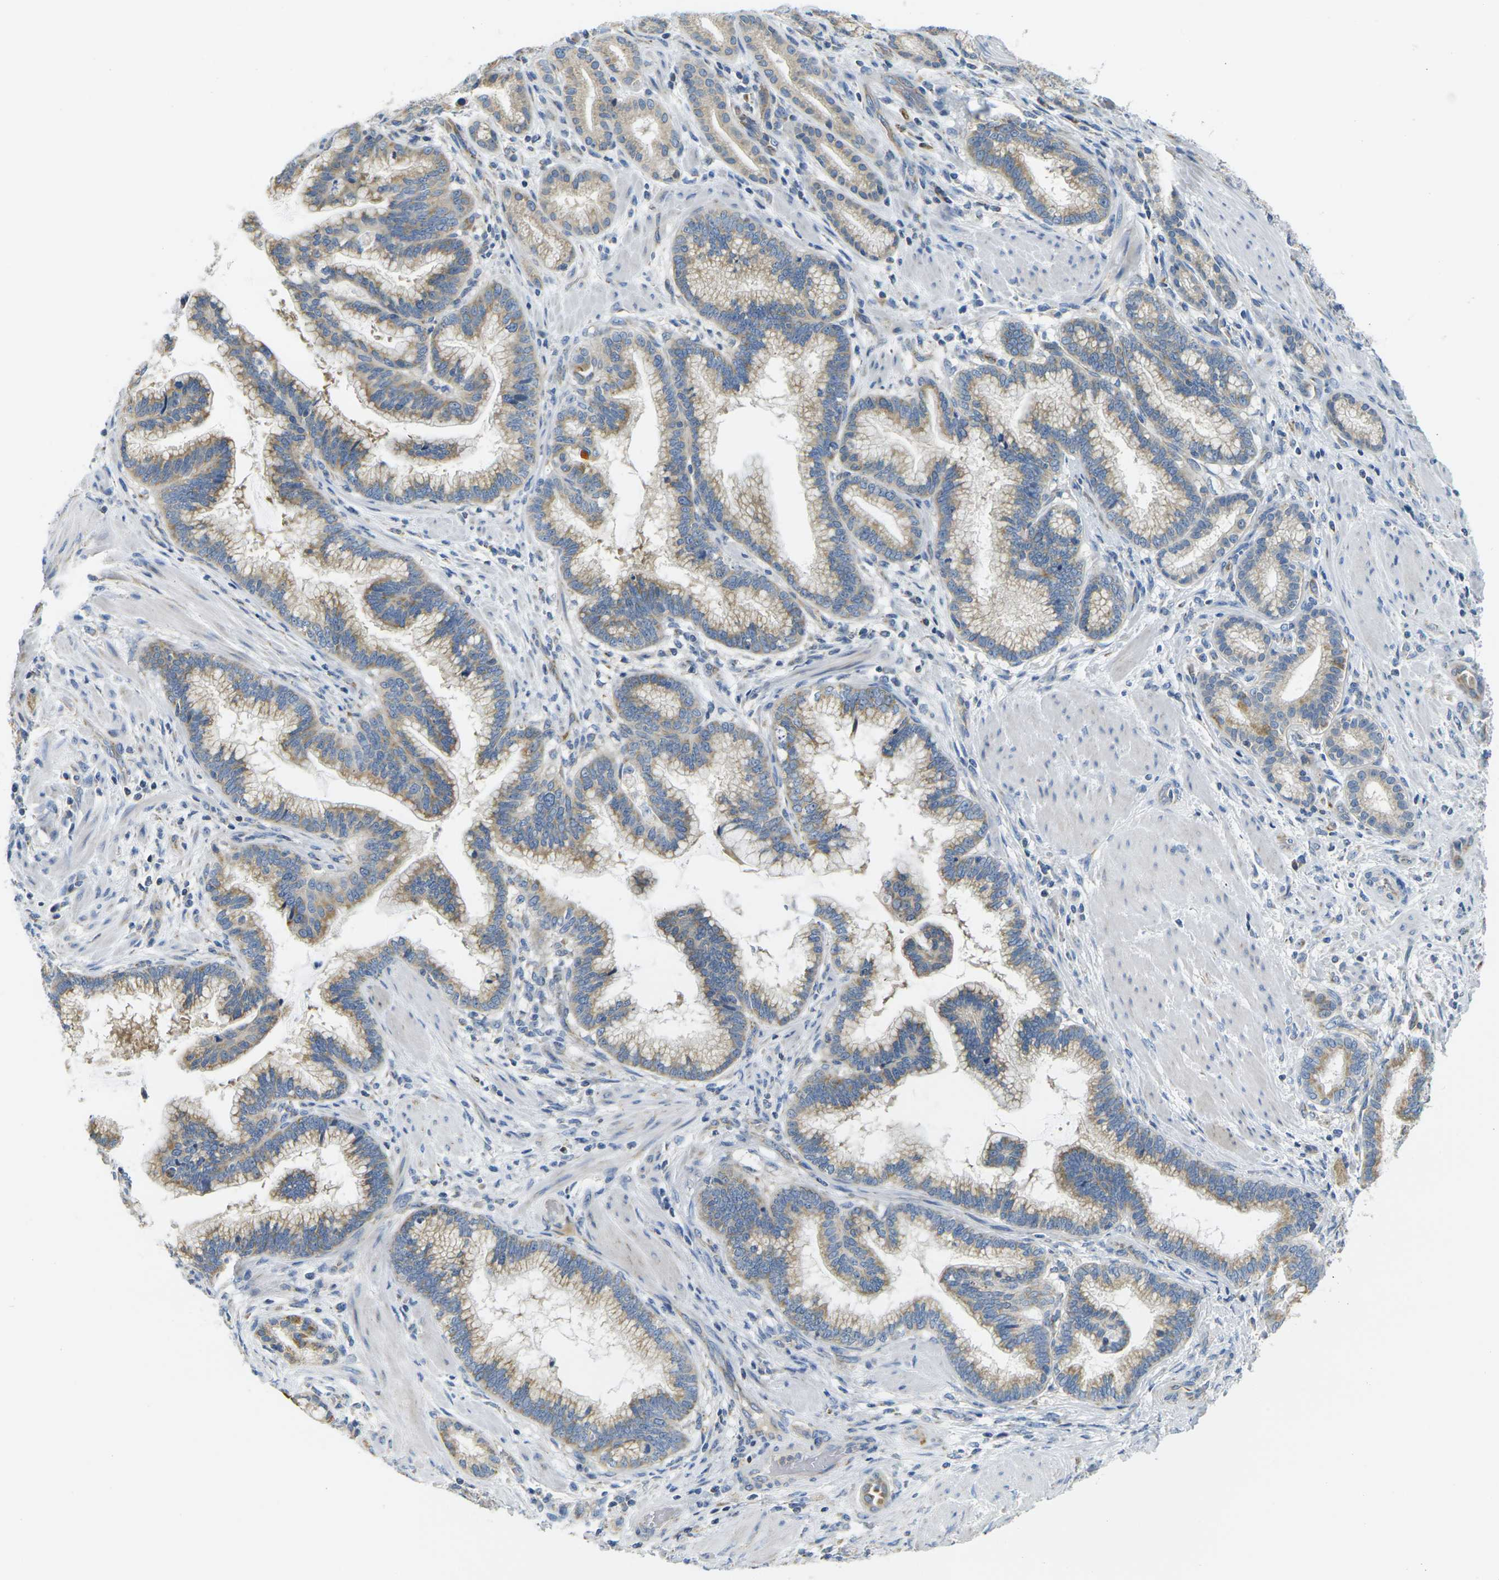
{"staining": {"intensity": "weak", "quantity": ">75%", "location": "cytoplasmic/membranous"}, "tissue": "pancreatic cancer", "cell_type": "Tumor cells", "image_type": "cancer", "snomed": [{"axis": "morphology", "description": "Adenocarcinoma, NOS"}, {"axis": "topography", "description": "Pancreas"}], "caption": "A high-resolution histopathology image shows immunohistochemistry staining of pancreatic cancer, which reveals weak cytoplasmic/membranous expression in approximately >75% of tumor cells. (Brightfield microscopy of DAB IHC at high magnification).", "gene": "PARD6B", "patient": {"sex": "female", "age": 64}}